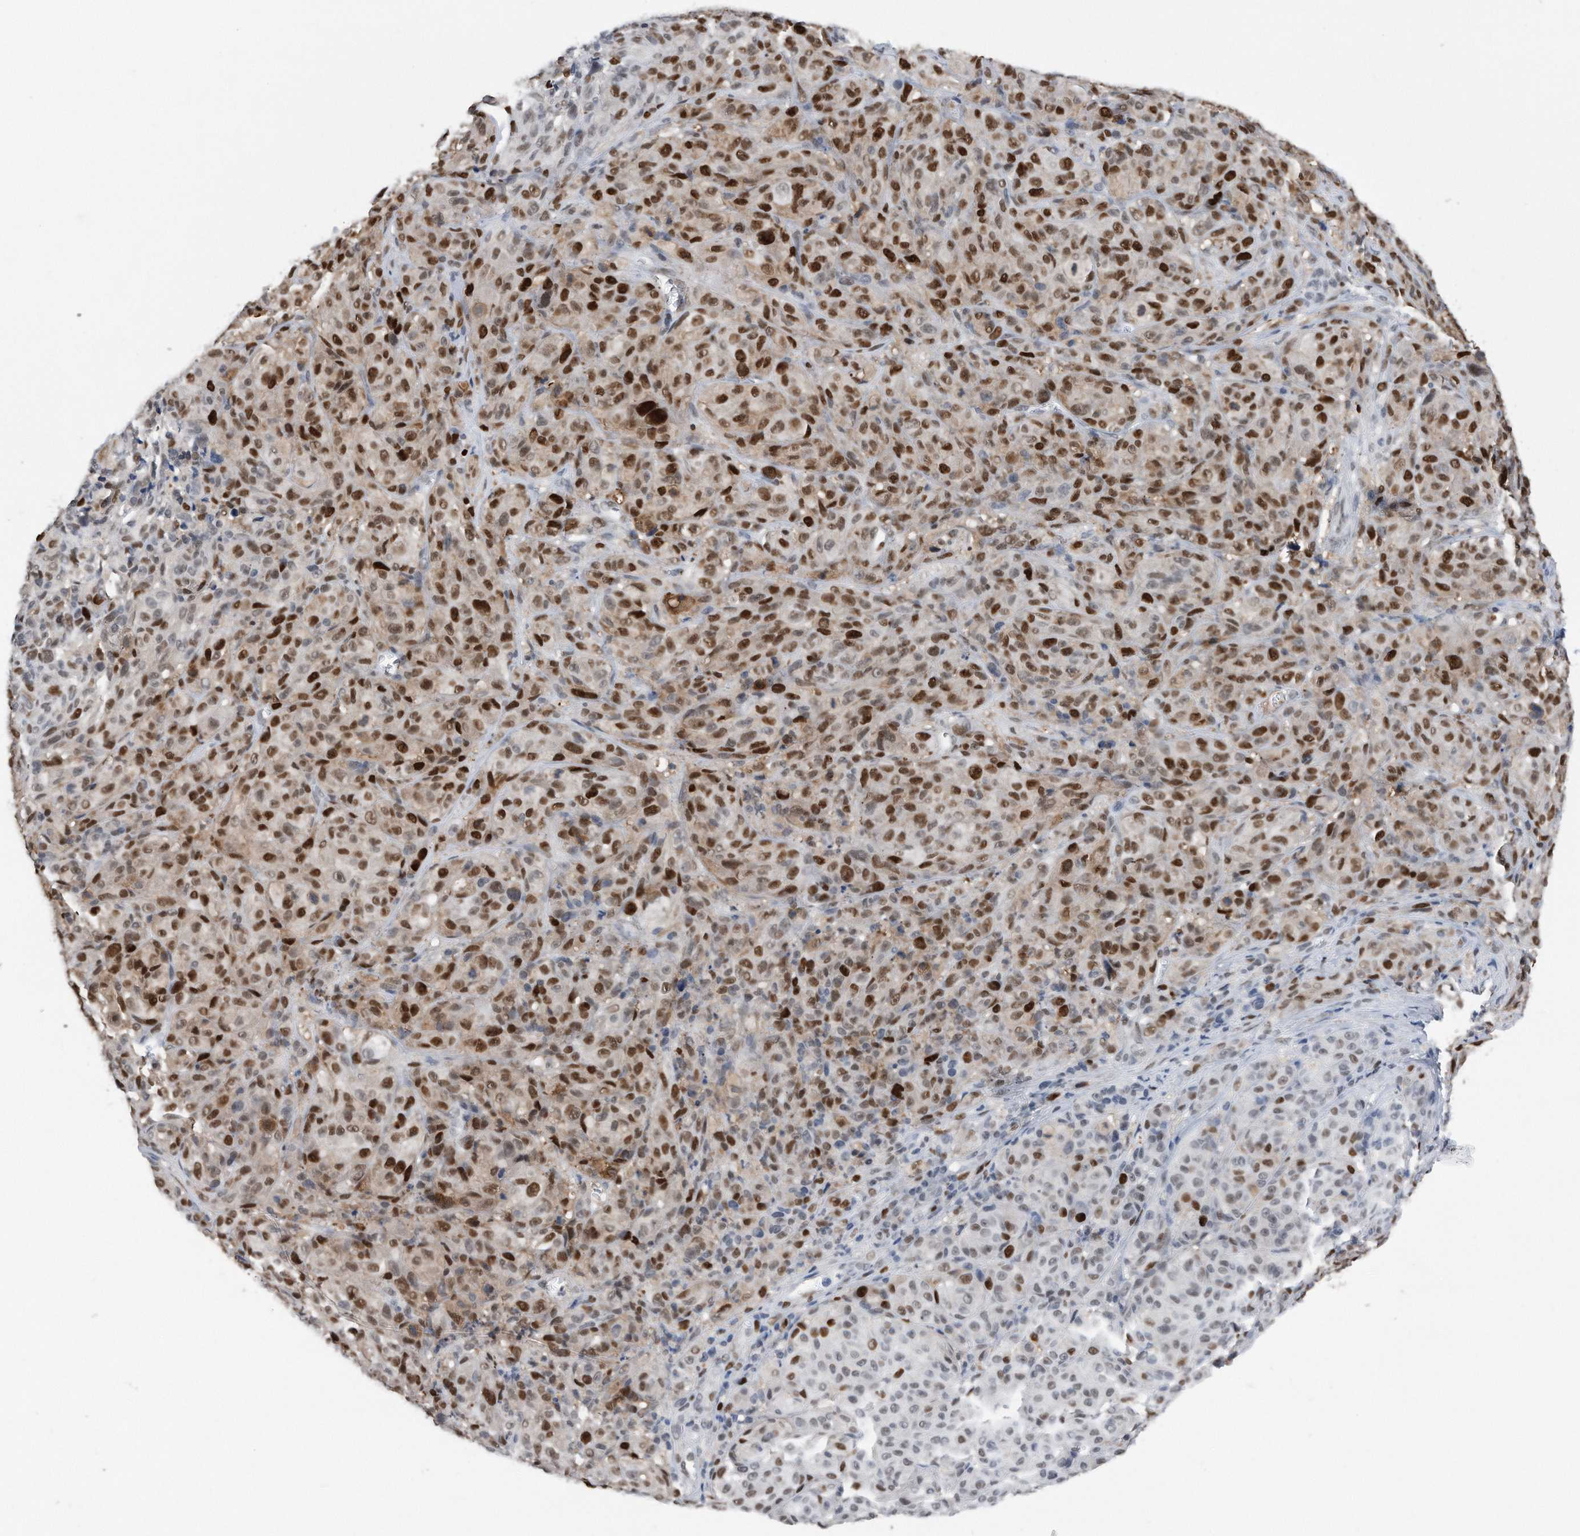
{"staining": {"intensity": "strong", "quantity": "25%-75%", "location": "nuclear"}, "tissue": "melanoma", "cell_type": "Tumor cells", "image_type": "cancer", "snomed": [{"axis": "morphology", "description": "Malignant melanoma, NOS"}, {"axis": "topography", "description": "Skin"}], "caption": "Human melanoma stained with a brown dye reveals strong nuclear positive expression in about 25%-75% of tumor cells.", "gene": "PCNA", "patient": {"sex": "male", "age": 73}}